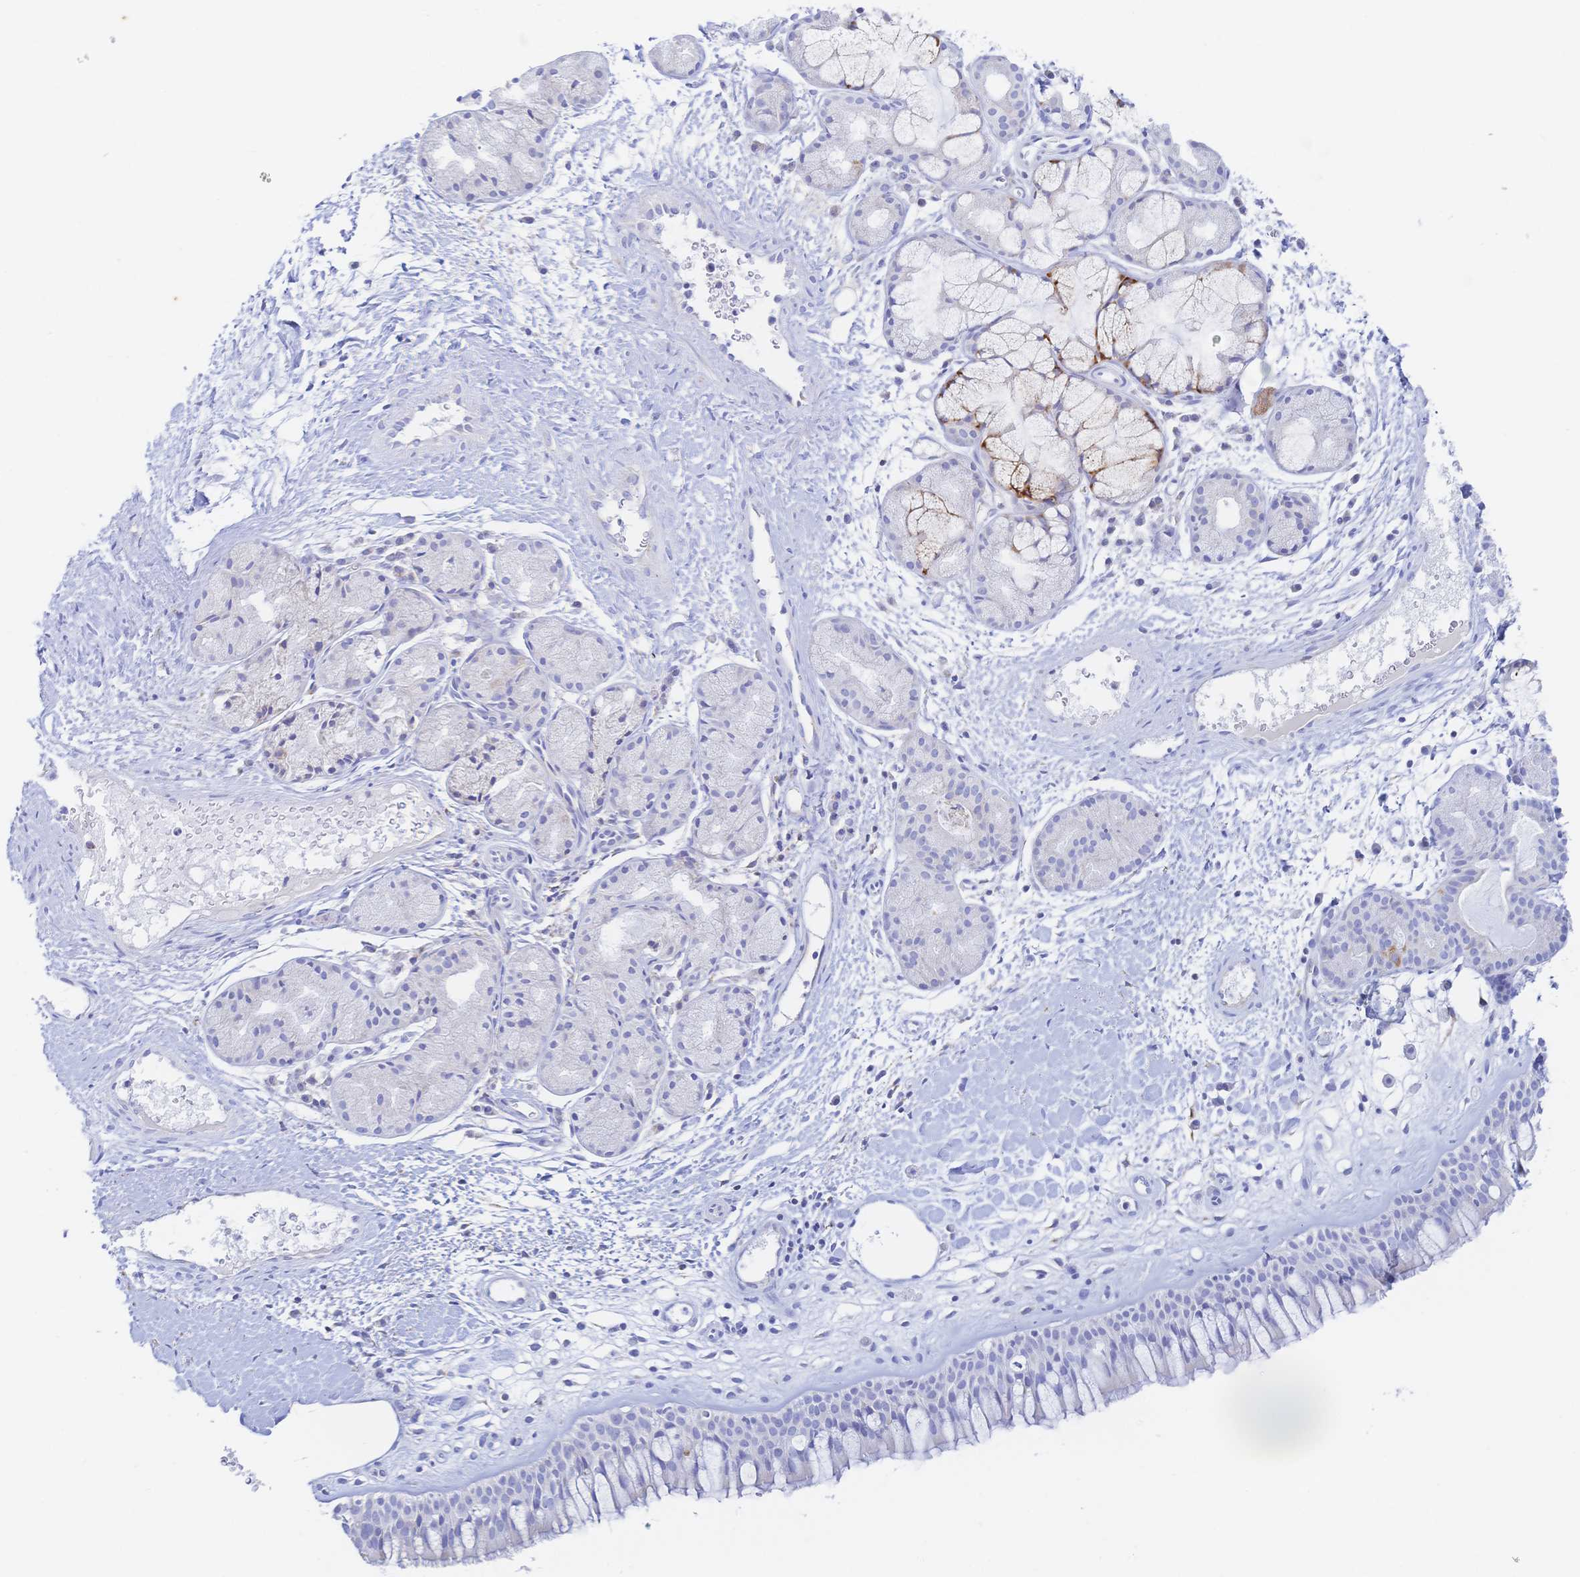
{"staining": {"intensity": "negative", "quantity": "none", "location": "none"}, "tissue": "nasopharynx", "cell_type": "Respiratory epithelial cells", "image_type": "normal", "snomed": [{"axis": "morphology", "description": "Normal tissue, NOS"}, {"axis": "topography", "description": "Nasopharynx"}], "caption": "Micrograph shows no significant protein positivity in respiratory epithelial cells of normal nasopharynx. (Brightfield microscopy of DAB (3,3'-diaminobenzidine) IHC at high magnification).", "gene": "SYNGR4", "patient": {"sex": "male", "age": 65}}